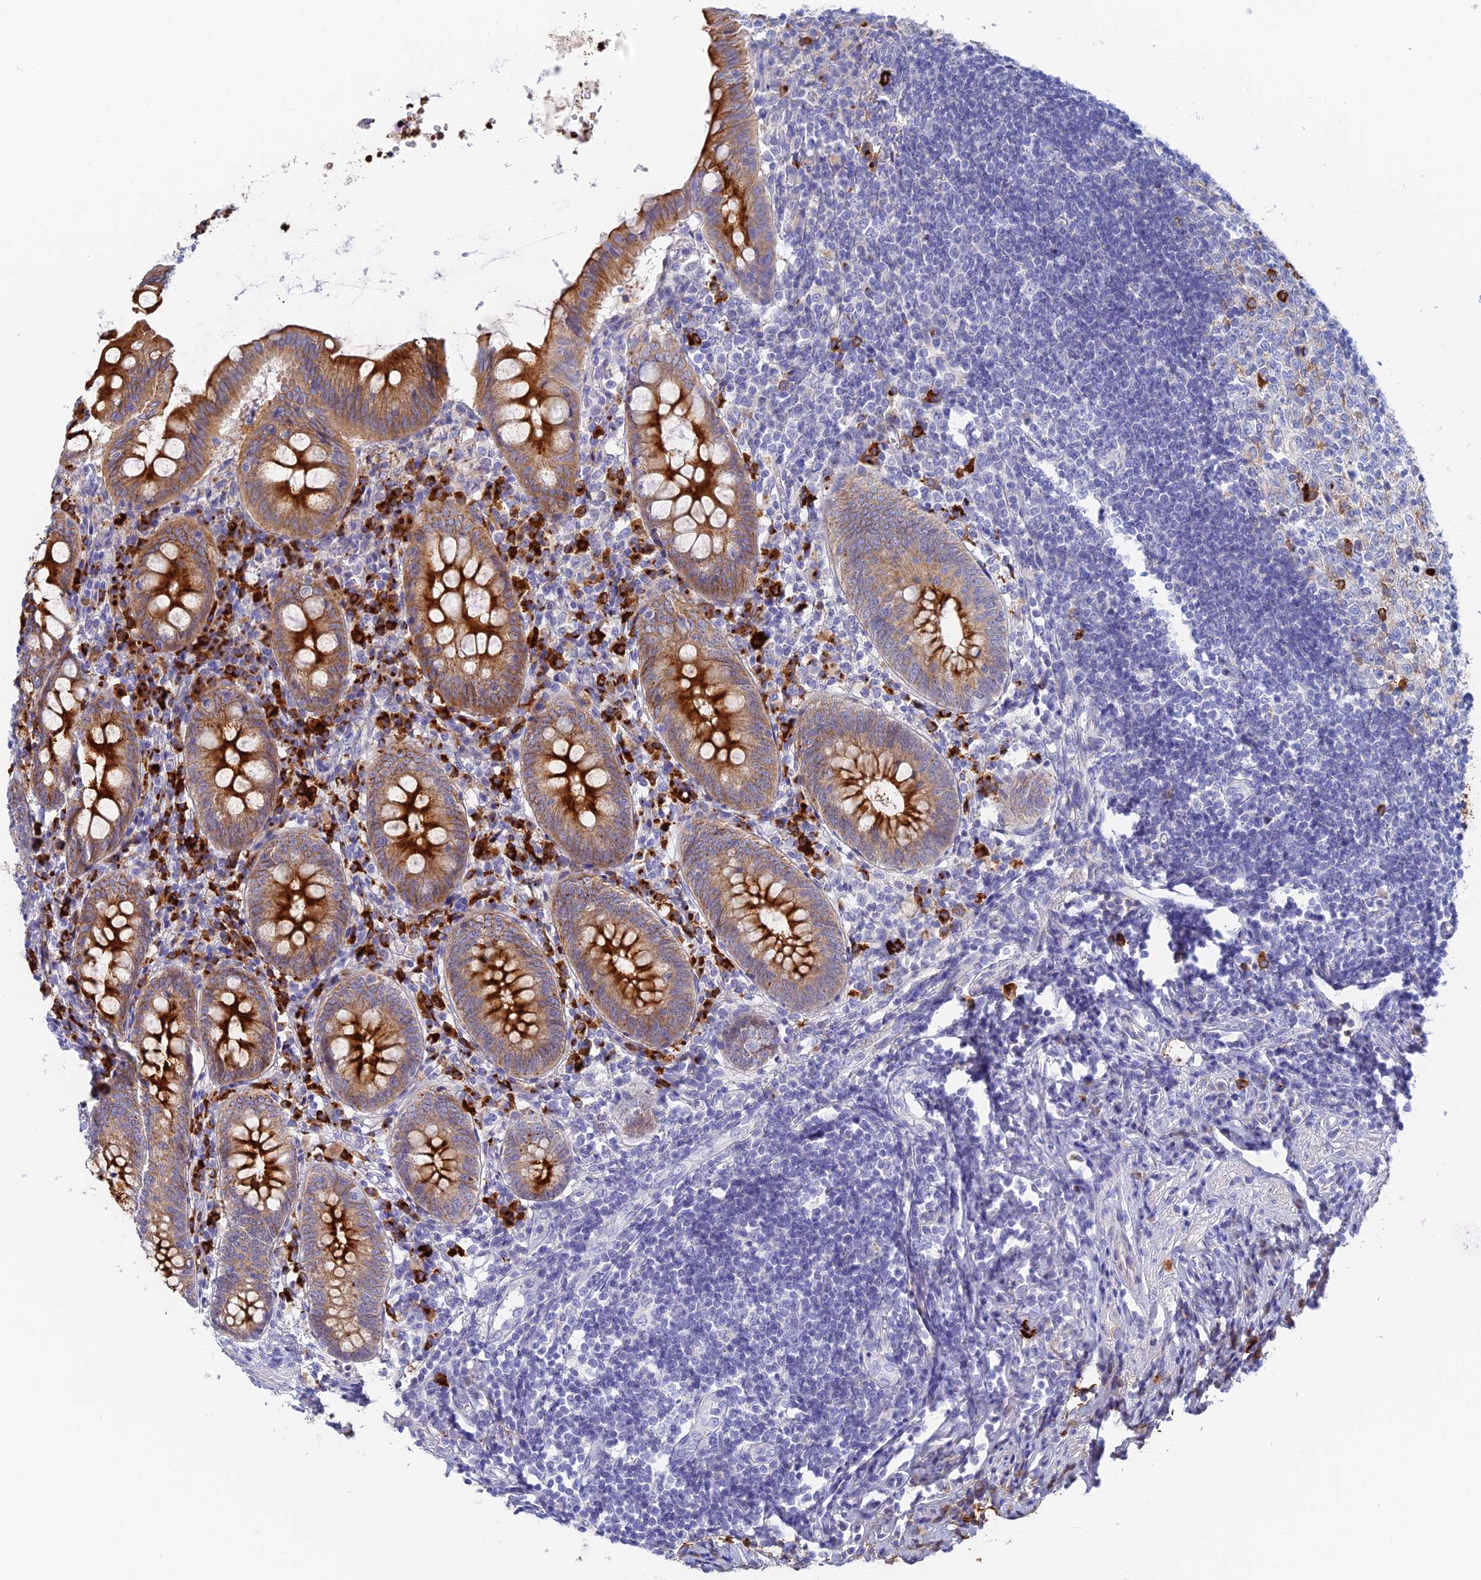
{"staining": {"intensity": "strong", "quantity": ">75%", "location": "cytoplasmic/membranous"}, "tissue": "appendix", "cell_type": "Glandular cells", "image_type": "normal", "snomed": [{"axis": "morphology", "description": "Normal tissue, NOS"}, {"axis": "topography", "description": "Appendix"}], "caption": "Glandular cells exhibit high levels of strong cytoplasmic/membranous positivity in about >75% of cells in benign appendix. The protein of interest is stained brown, and the nuclei are stained in blue (DAB (3,3'-diaminobenzidine) IHC with brightfield microscopy, high magnification).", "gene": "CEP152", "patient": {"sex": "female", "age": 54}}